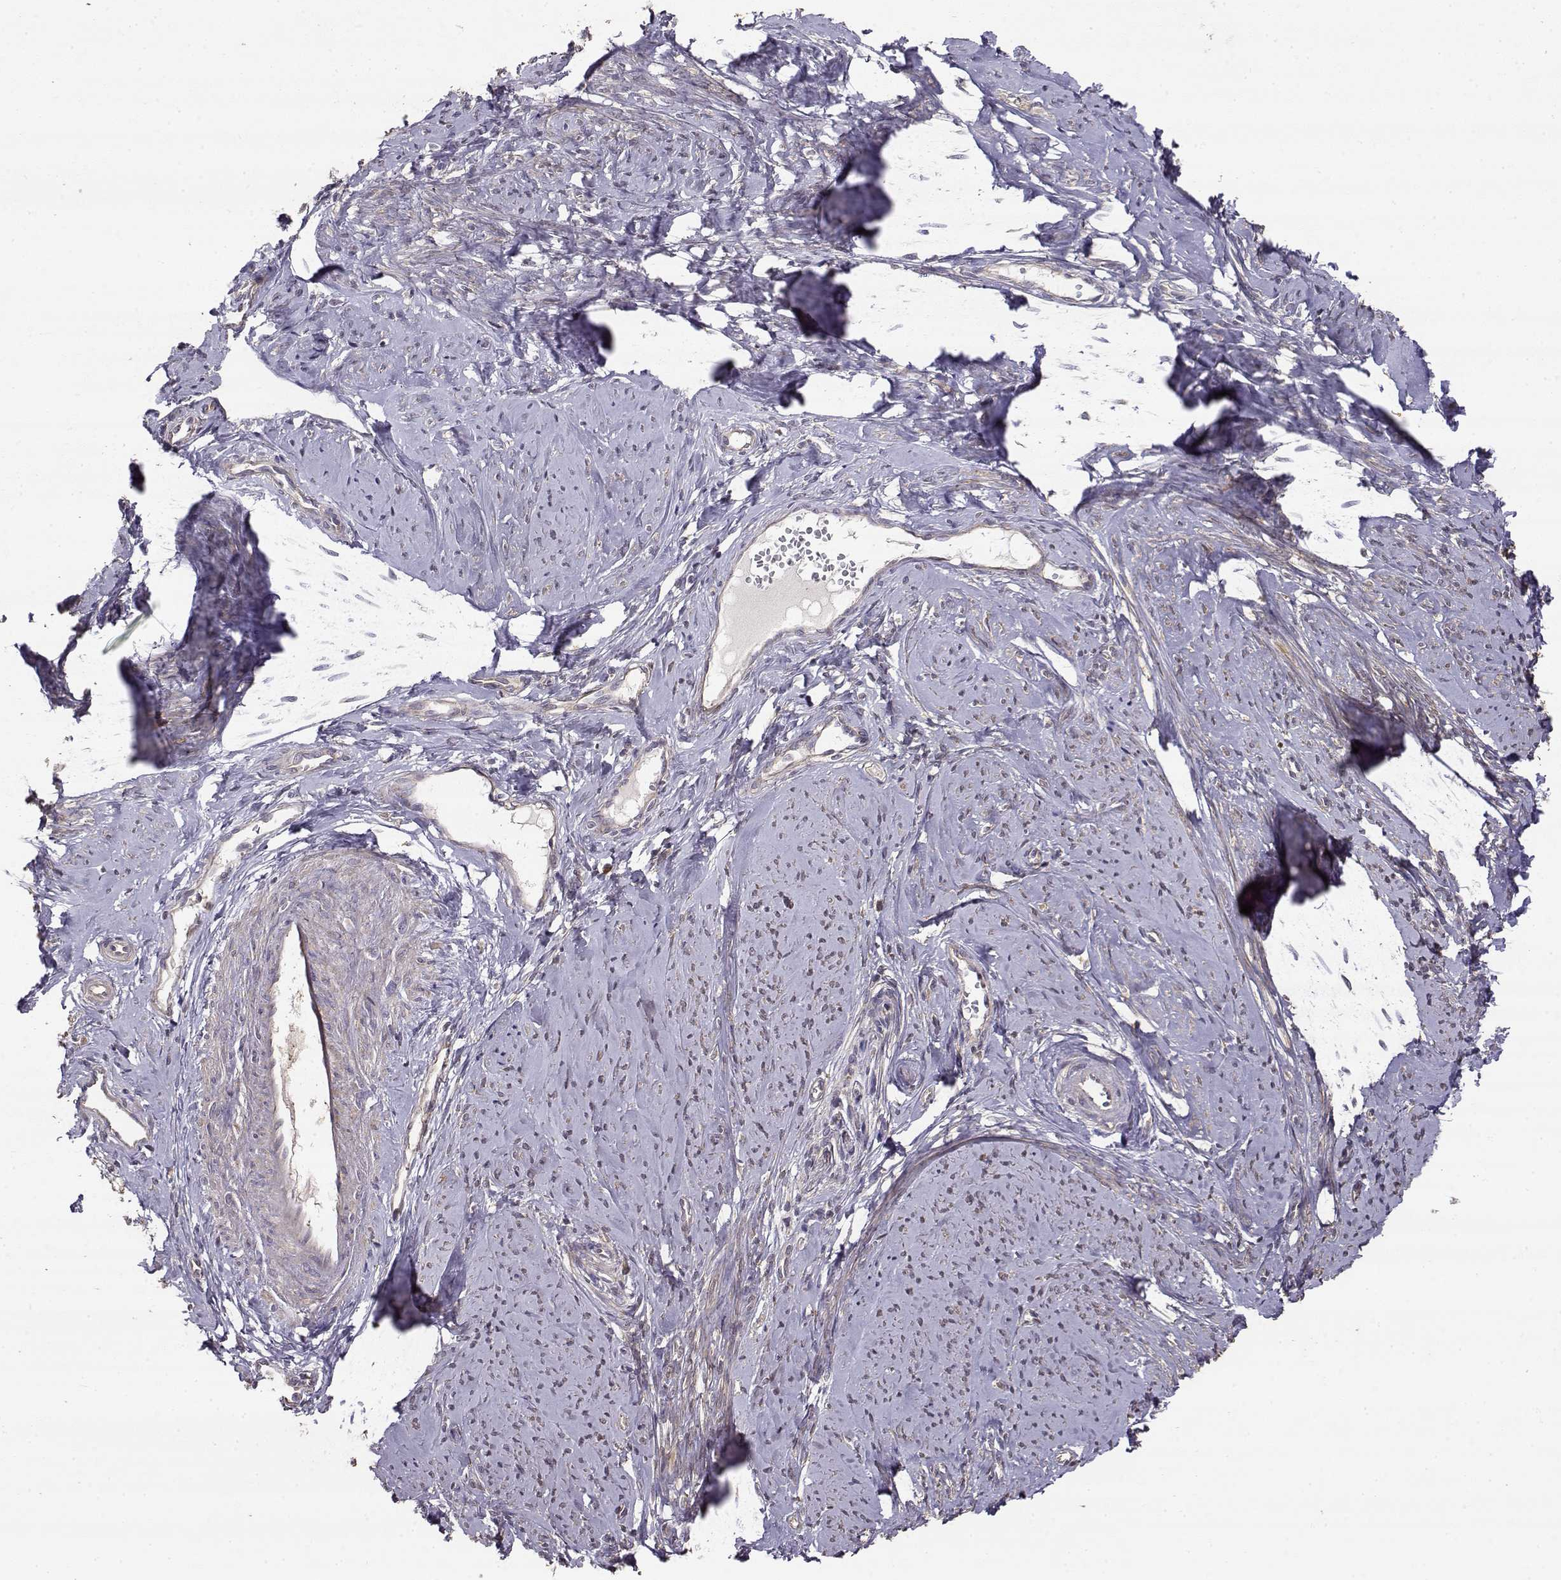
{"staining": {"intensity": "moderate", "quantity": "25%-75%", "location": "cytoplasmic/membranous"}, "tissue": "smooth muscle", "cell_type": "Smooth muscle cells", "image_type": "normal", "snomed": [{"axis": "morphology", "description": "Normal tissue, NOS"}, {"axis": "topography", "description": "Smooth muscle"}], "caption": "Immunohistochemical staining of benign human smooth muscle displays 25%-75% levels of moderate cytoplasmic/membranous protein expression in approximately 25%-75% of smooth muscle cells. The protein of interest is stained brown, and the nuclei are stained in blue (DAB (3,3'-diaminobenzidine) IHC with brightfield microscopy, high magnification).", "gene": "CRIM1", "patient": {"sex": "female", "age": 48}}